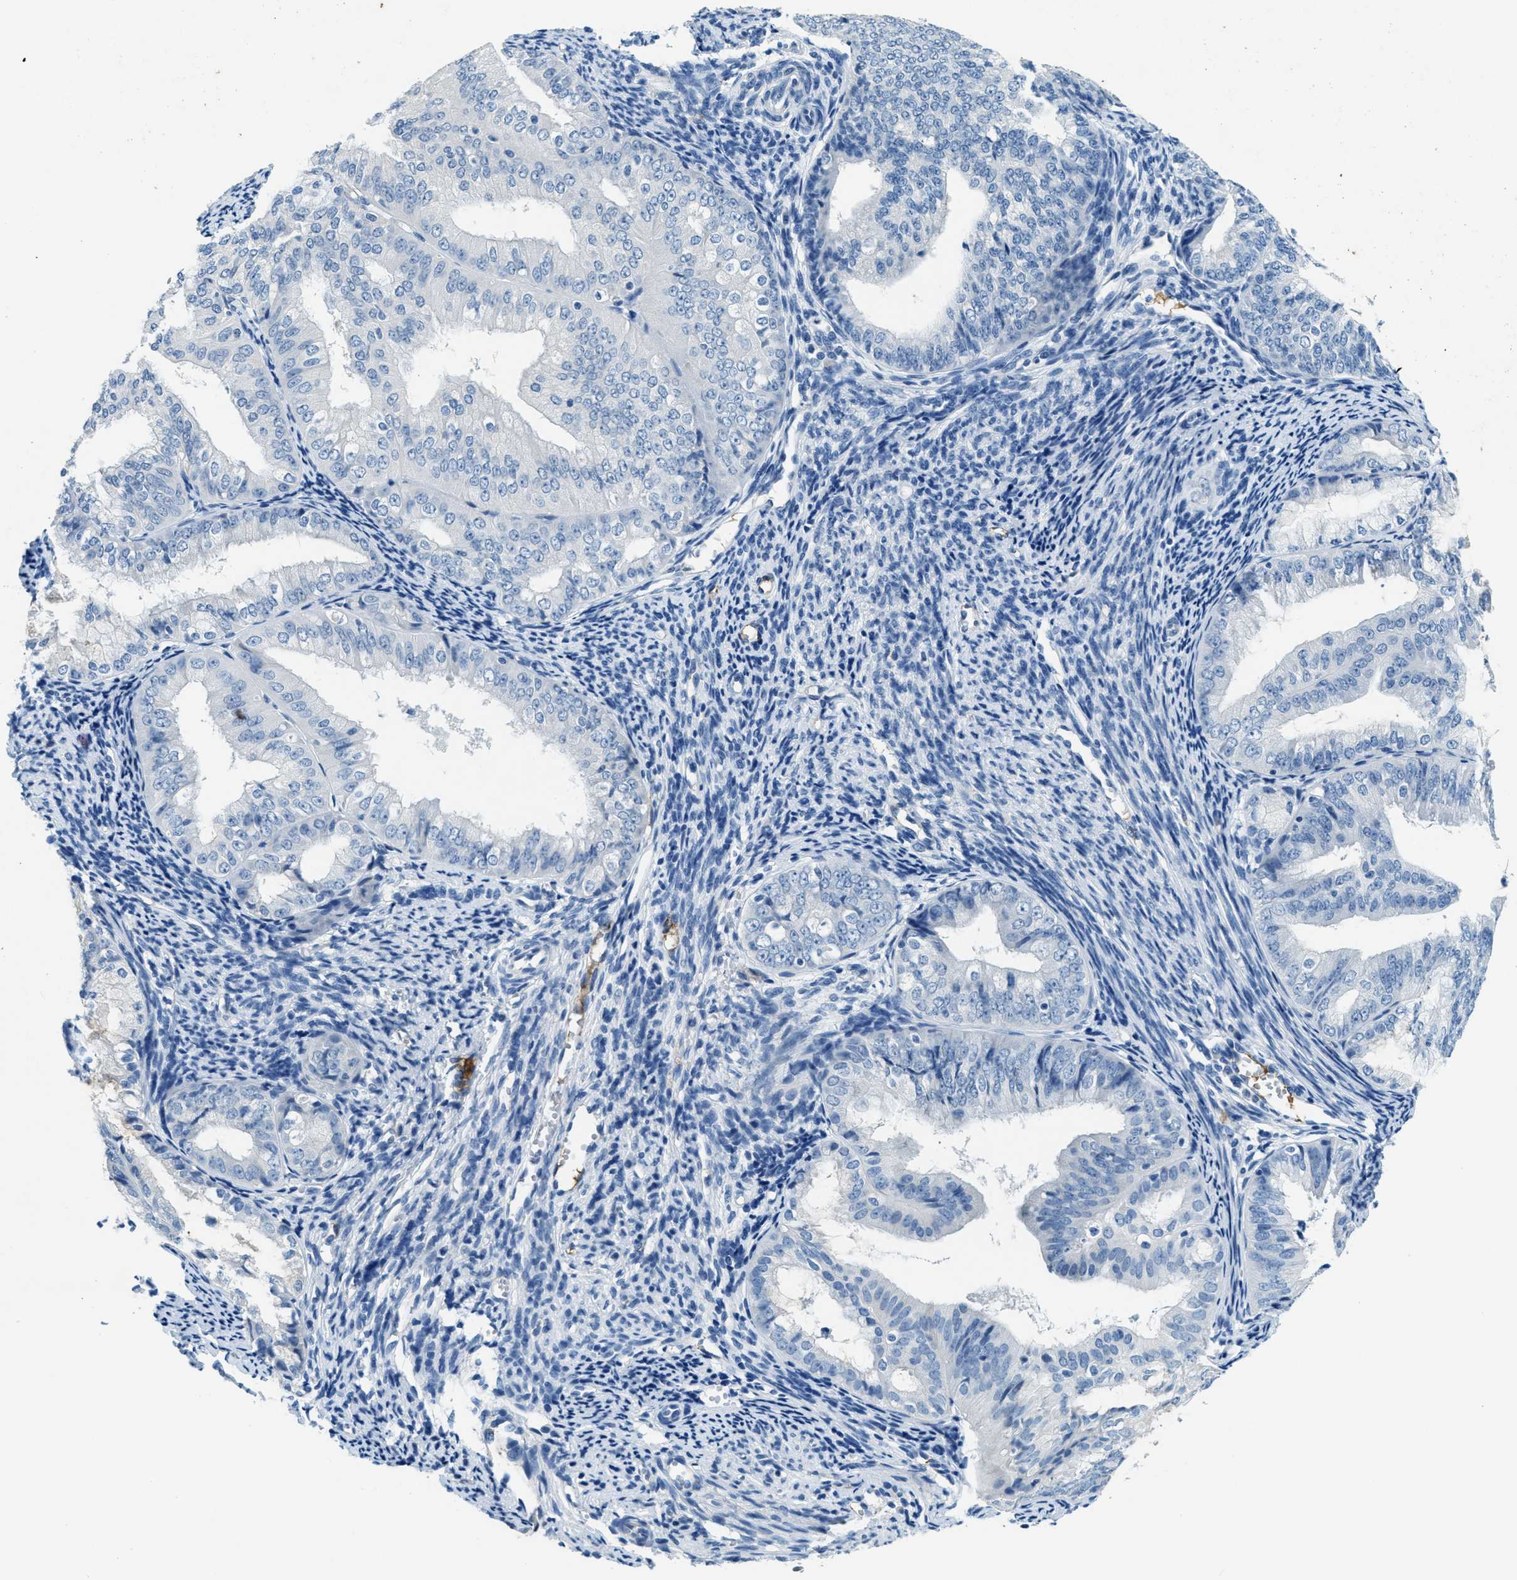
{"staining": {"intensity": "negative", "quantity": "none", "location": "none"}, "tissue": "endometrial cancer", "cell_type": "Tumor cells", "image_type": "cancer", "snomed": [{"axis": "morphology", "description": "Adenocarcinoma, NOS"}, {"axis": "topography", "description": "Endometrium"}], "caption": "Tumor cells show no significant protein staining in endometrial cancer.", "gene": "A2M", "patient": {"sex": "female", "age": 63}}